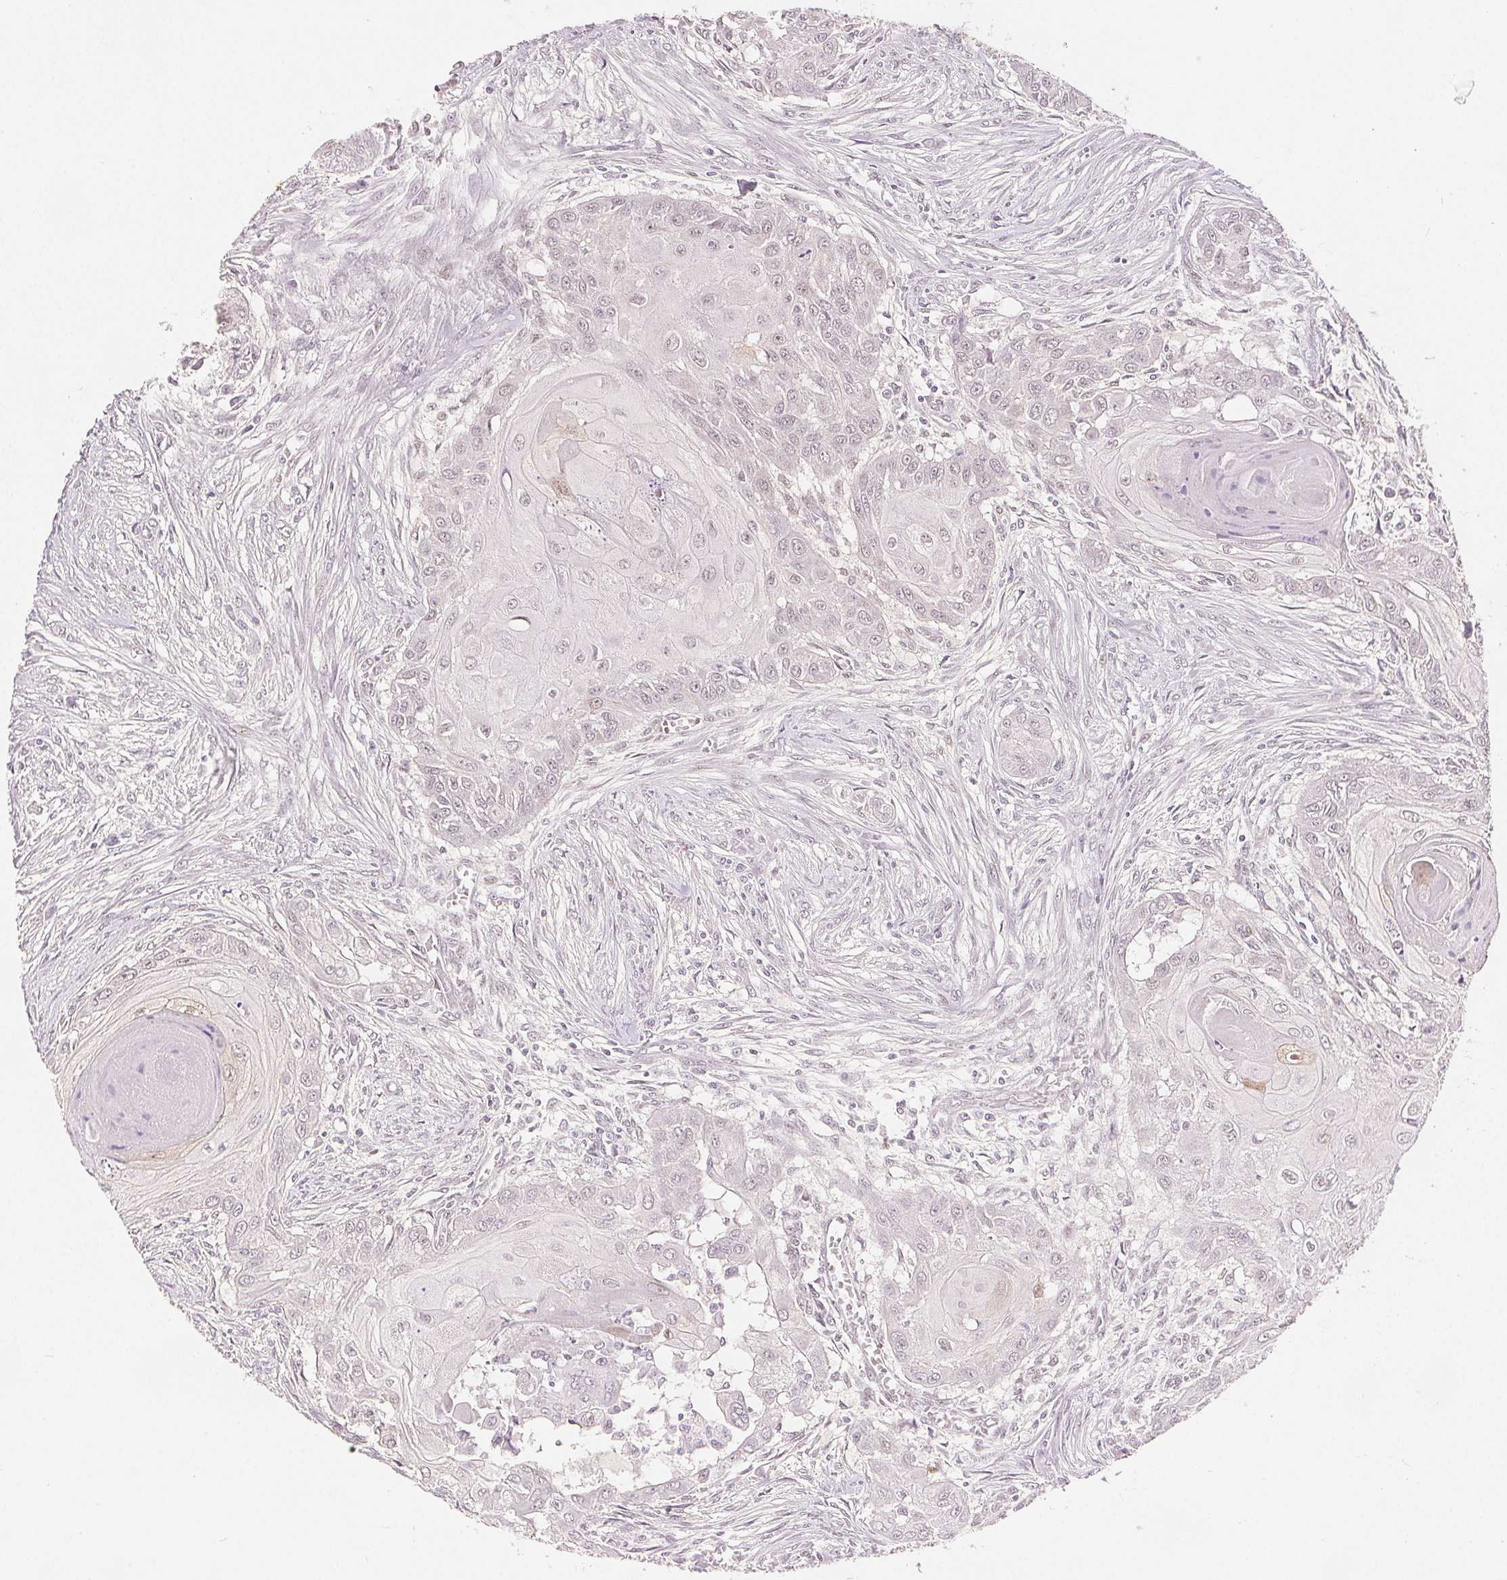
{"staining": {"intensity": "negative", "quantity": "none", "location": "none"}, "tissue": "head and neck cancer", "cell_type": "Tumor cells", "image_type": "cancer", "snomed": [{"axis": "morphology", "description": "Squamous cell carcinoma, NOS"}, {"axis": "topography", "description": "Oral tissue"}, {"axis": "topography", "description": "Head-Neck"}], "caption": "Tumor cells are negative for brown protein staining in head and neck cancer.", "gene": "ZNF703", "patient": {"sex": "male", "age": 71}}